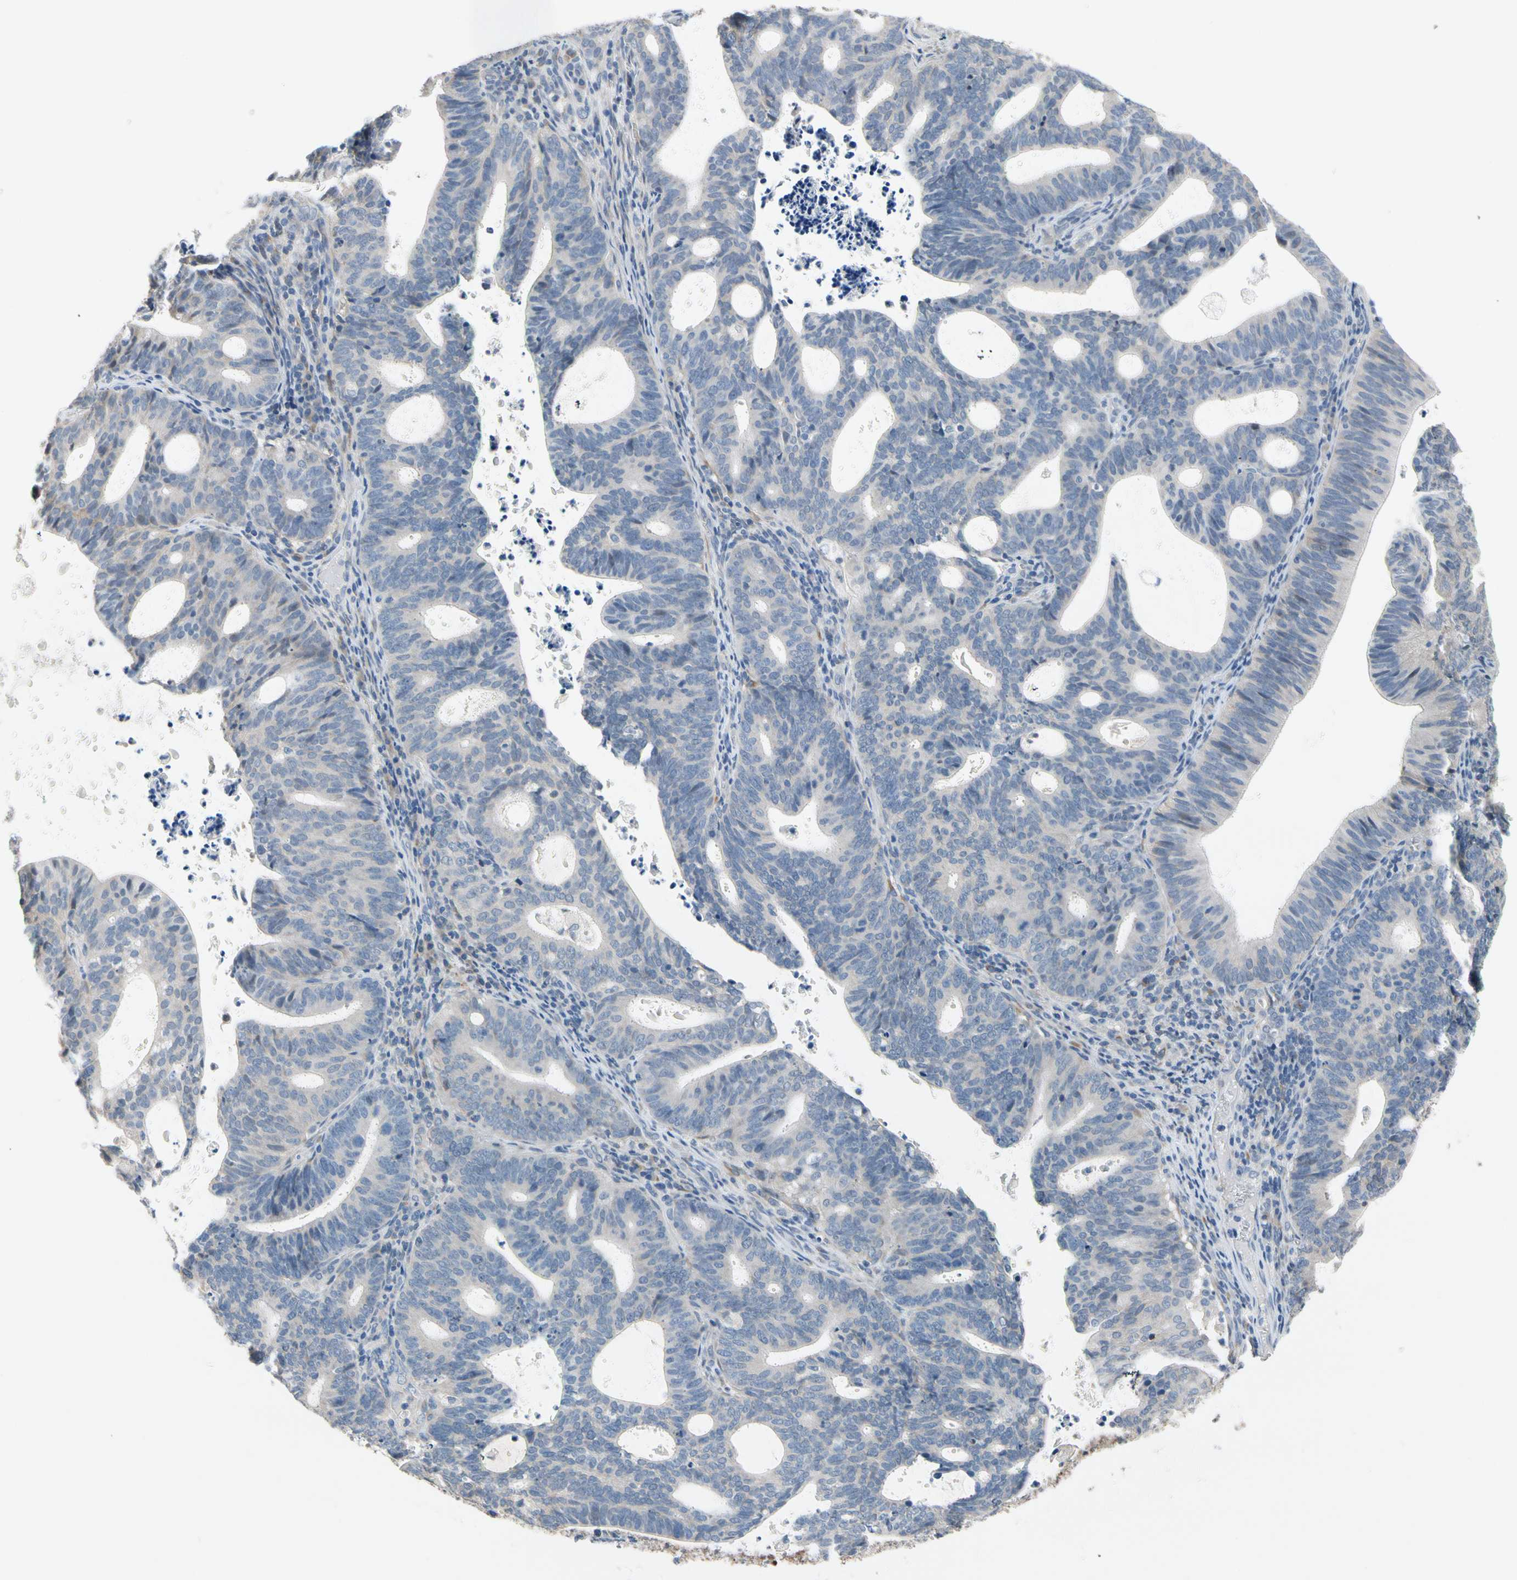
{"staining": {"intensity": "negative", "quantity": "none", "location": "none"}, "tissue": "endometrial cancer", "cell_type": "Tumor cells", "image_type": "cancer", "snomed": [{"axis": "morphology", "description": "Adenocarcinoma, NOS"}, {"axis": "topography", "description": "Uterus"}], "caption": "IHC of adenocarcinoma (endometrial) reveals no expression in tumor cells.", "gene": "SLC27A6", "patient": {"sex": "female", "age": 83}}